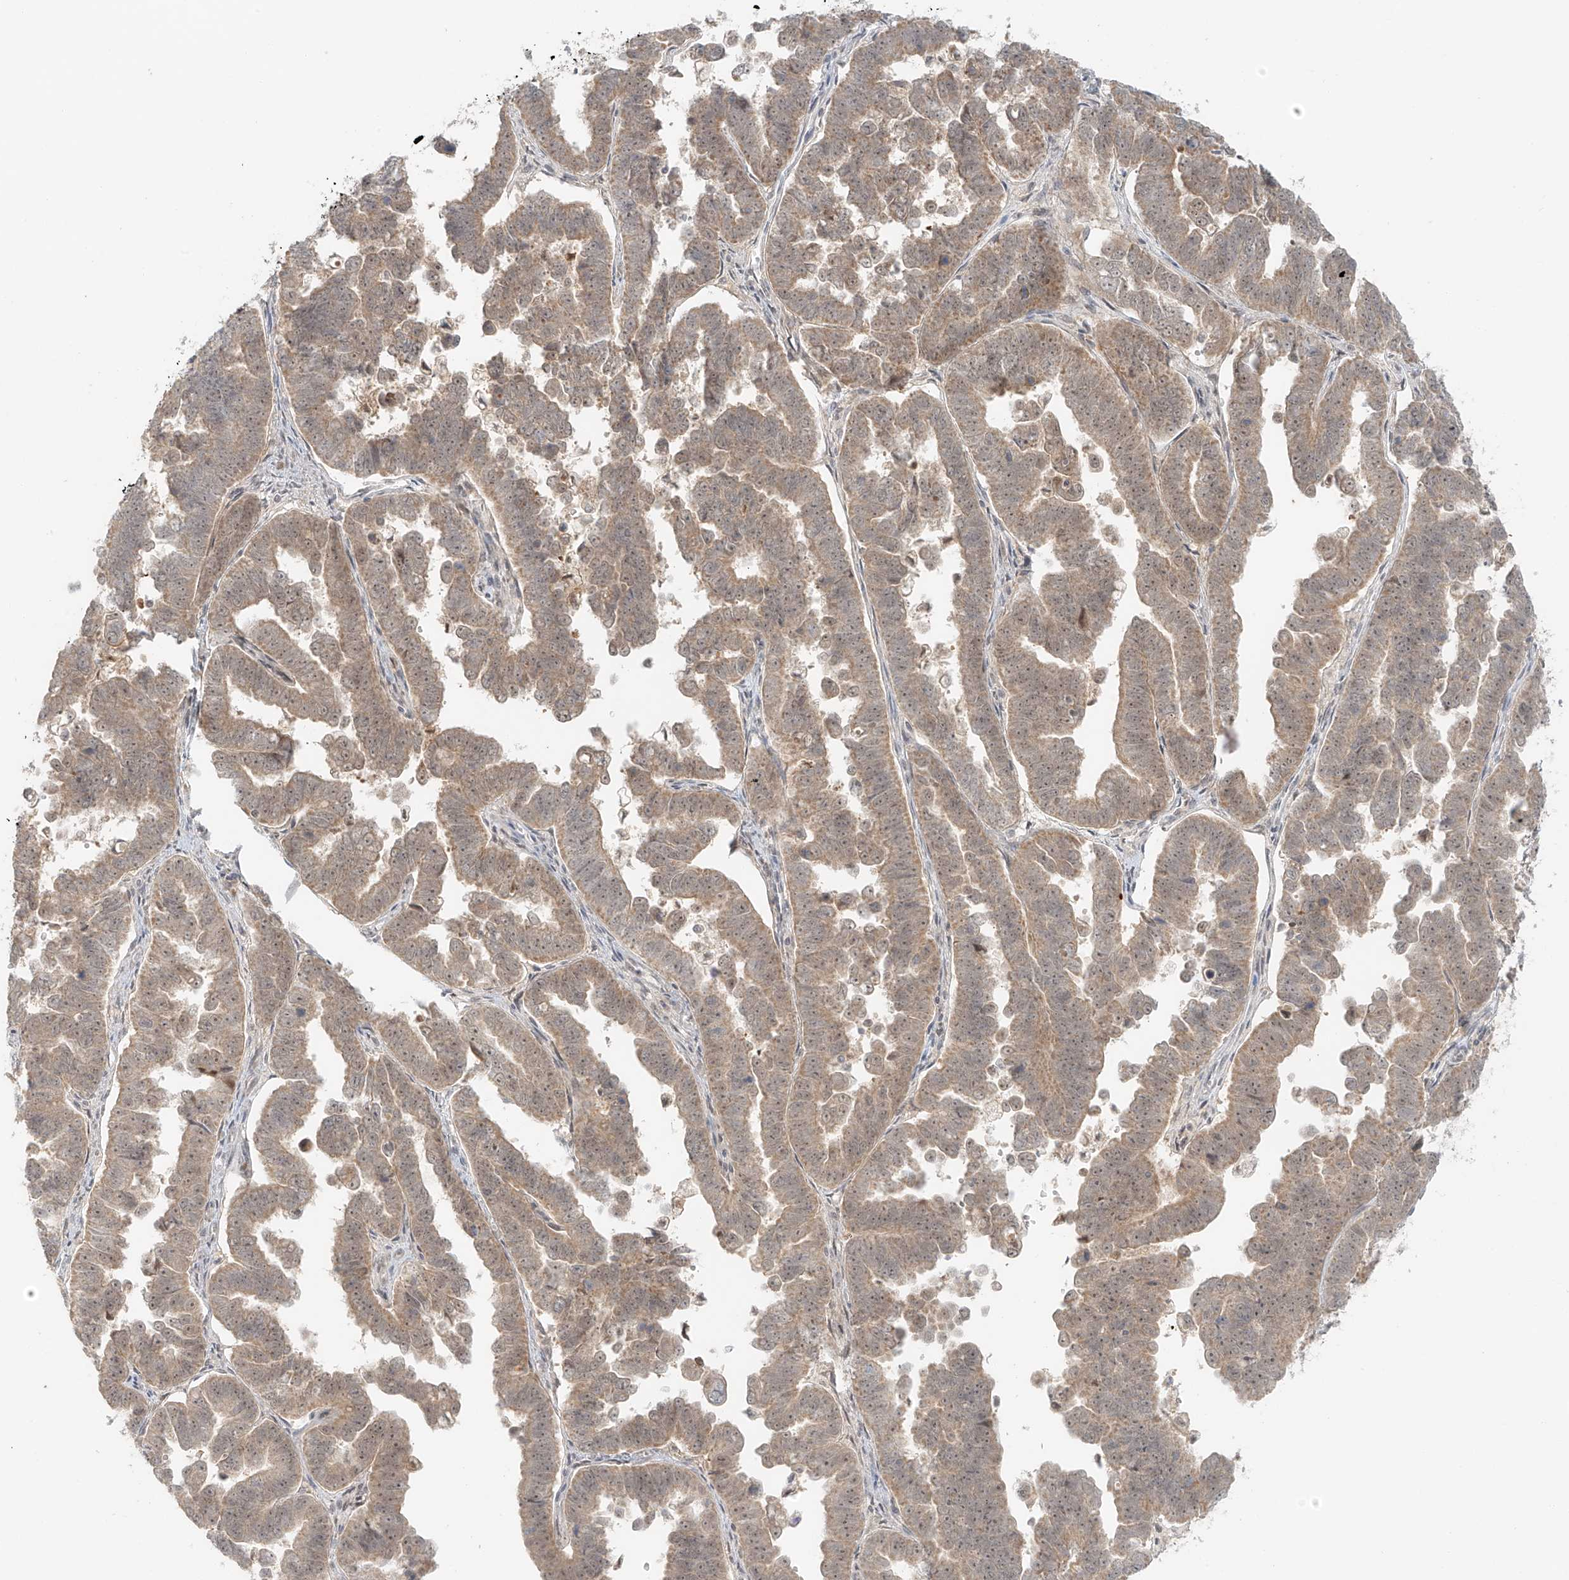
{"staining": {"intensity": "weak", "quantity": ">75%", "location": "cytoplasmic/membranous"}, "tissue": "endometrial cancer", "cell_type": "Tumor cells", "image_type": "cancer", "snomed": [{"axis": "morphology", "description": "Adenocarcinoma, NOS"}, {"axis": "topography", "description": "Endometrium"}], "caption": "Immunohistochemistry photomicrograph of human endometrial cancer stained for a protein (brown), which exhibits low levels of weak cytoplasmic/membranous expression in approximately >75% of tumor cells.", "gene": "MIPEP", "patient": {"sex": "female", "age": 75}}